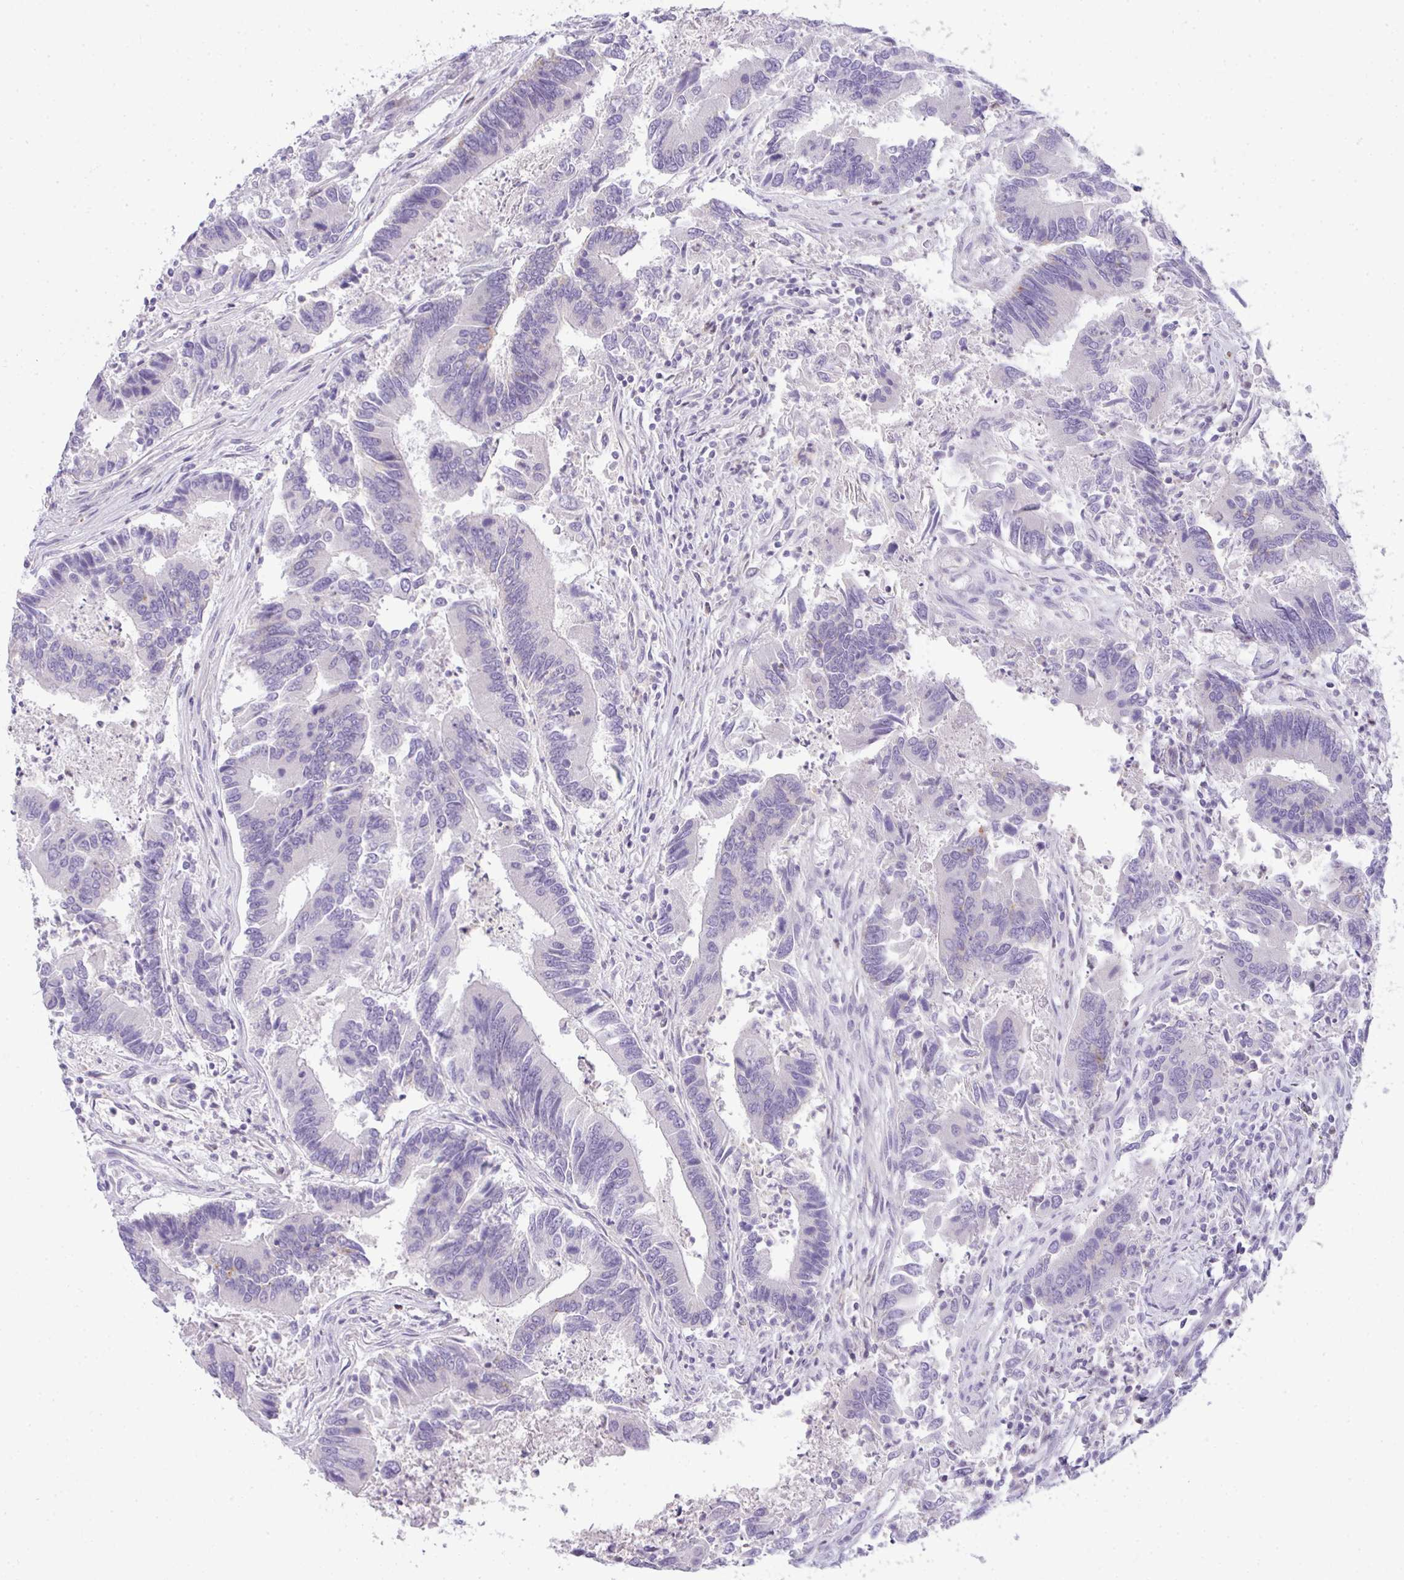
{"staining": {"intensity": "negative", "quantity": "none", "location": "none"}, "tissue": "colorectal cancer", "cell_type": "Tumor cells", "image_type": "cancer", "snomed": [{"axis": "morphology", "description": "Adenocarcinoma, NOS"}, {"axis": "topography", "description": "Colon"}], "caption": "Immunohistochemistry (IHC) histopathology image of neoplastic tissue: human colorectal adenocarcinoma stained with DAB shows no significant protein staining in tumor cells.", "gene": "LIPE", "patient": {"sex": "female", "age": 67}}